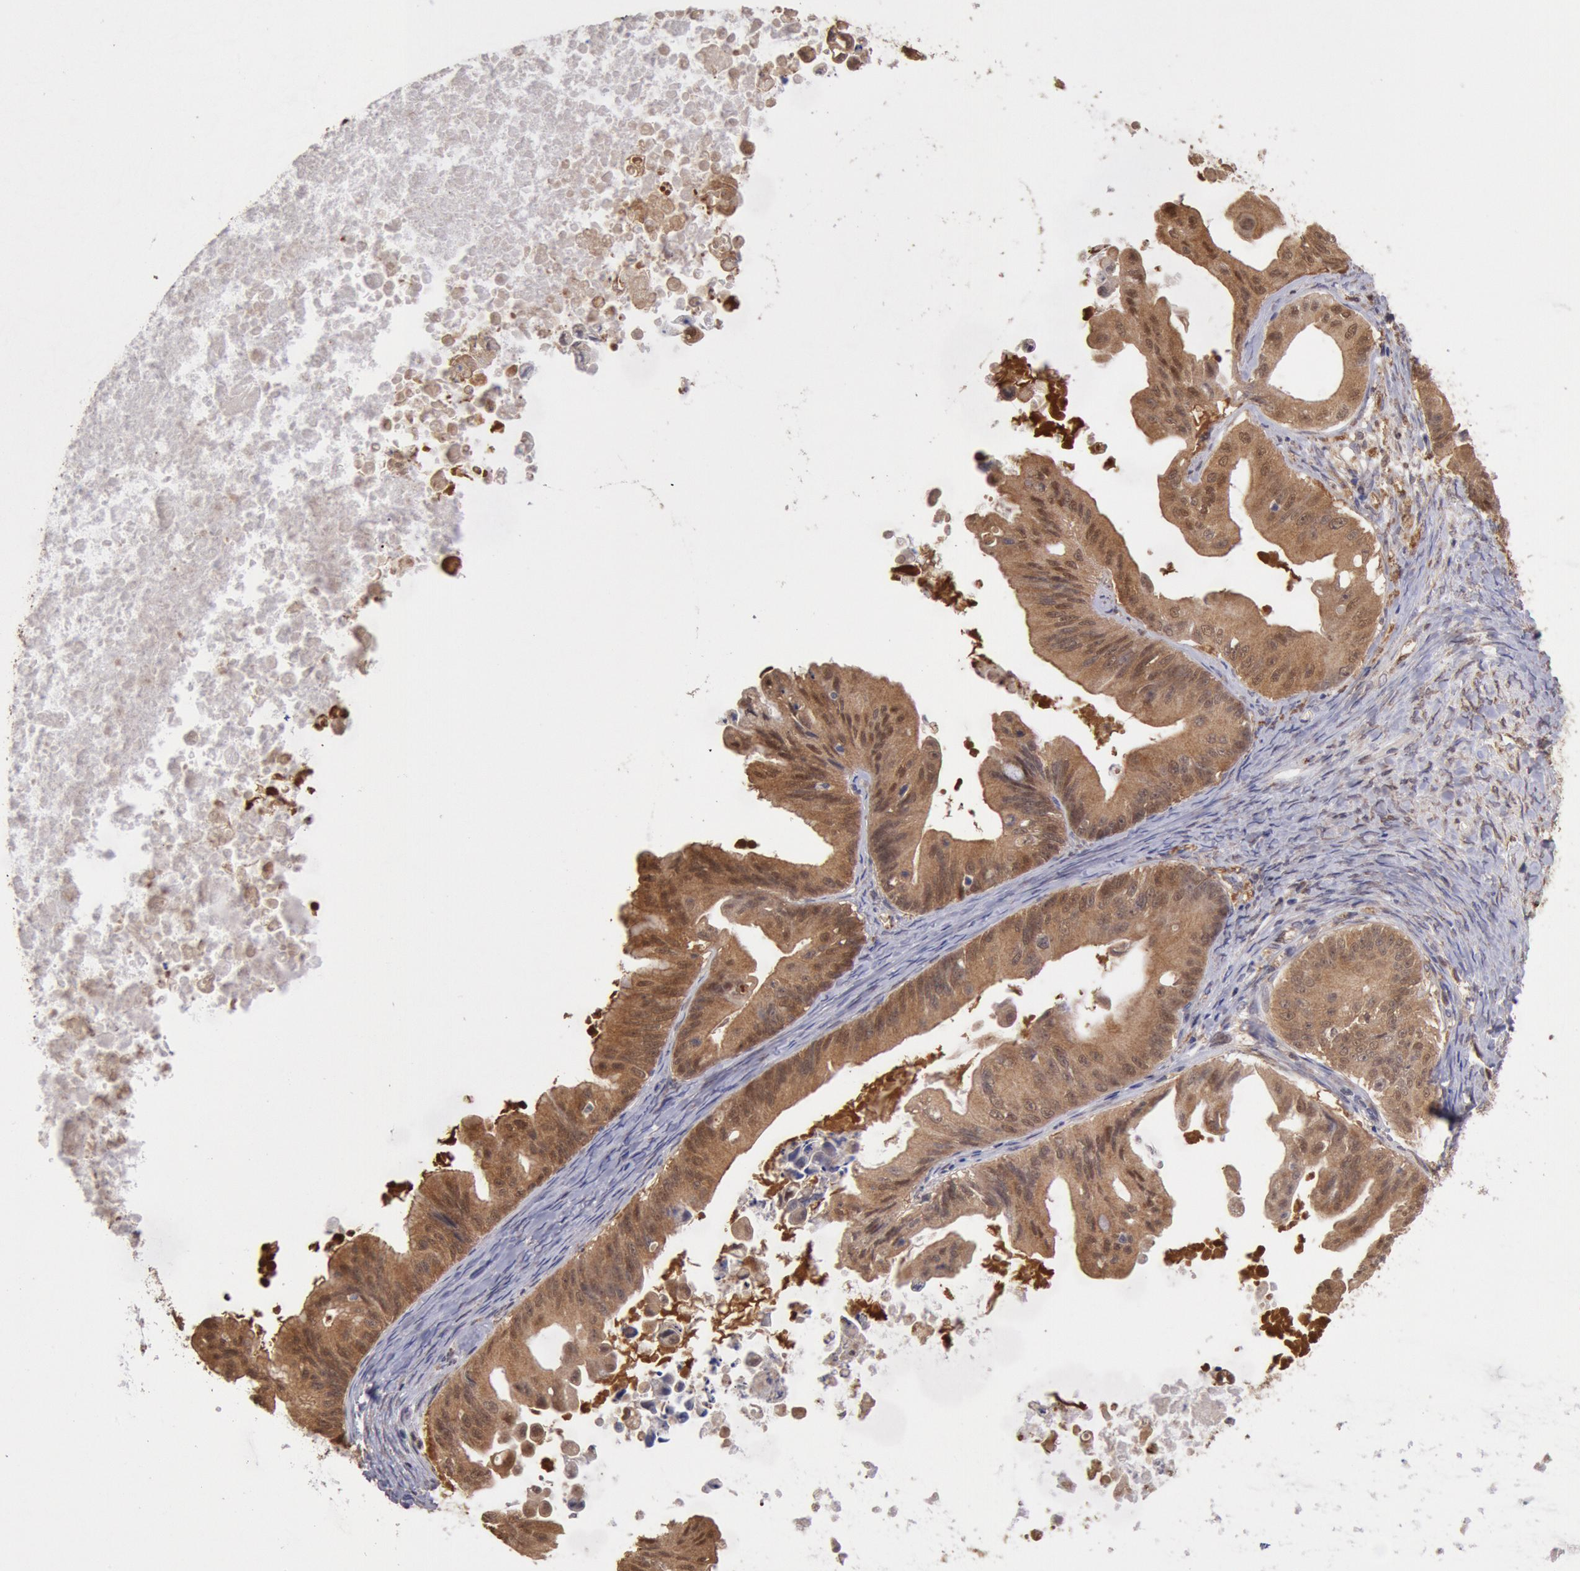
{"staining": {"intensity": "strong", "quantity": ">75%", "location": "cytoplasmic/membranous,nuclear"}, "tissue": "ovarian cancer", "cell_type": "Tumor cells", "image_type": "cancer", "snomed": [{"axis": "morphology", "description": "Cystadenocarcinoma, mucinous, NOS"}, {"axis": "topography", "description": "Ovary"}], "caption": "A brown stain highlights strong cytoplasmic/membranous and nuclear positivity of a protein in human mucinous cystadenocarcinoma (ovarian) tumor cells.", "gene": "COMT", "patient": {"sex": "female", "age": 37}}